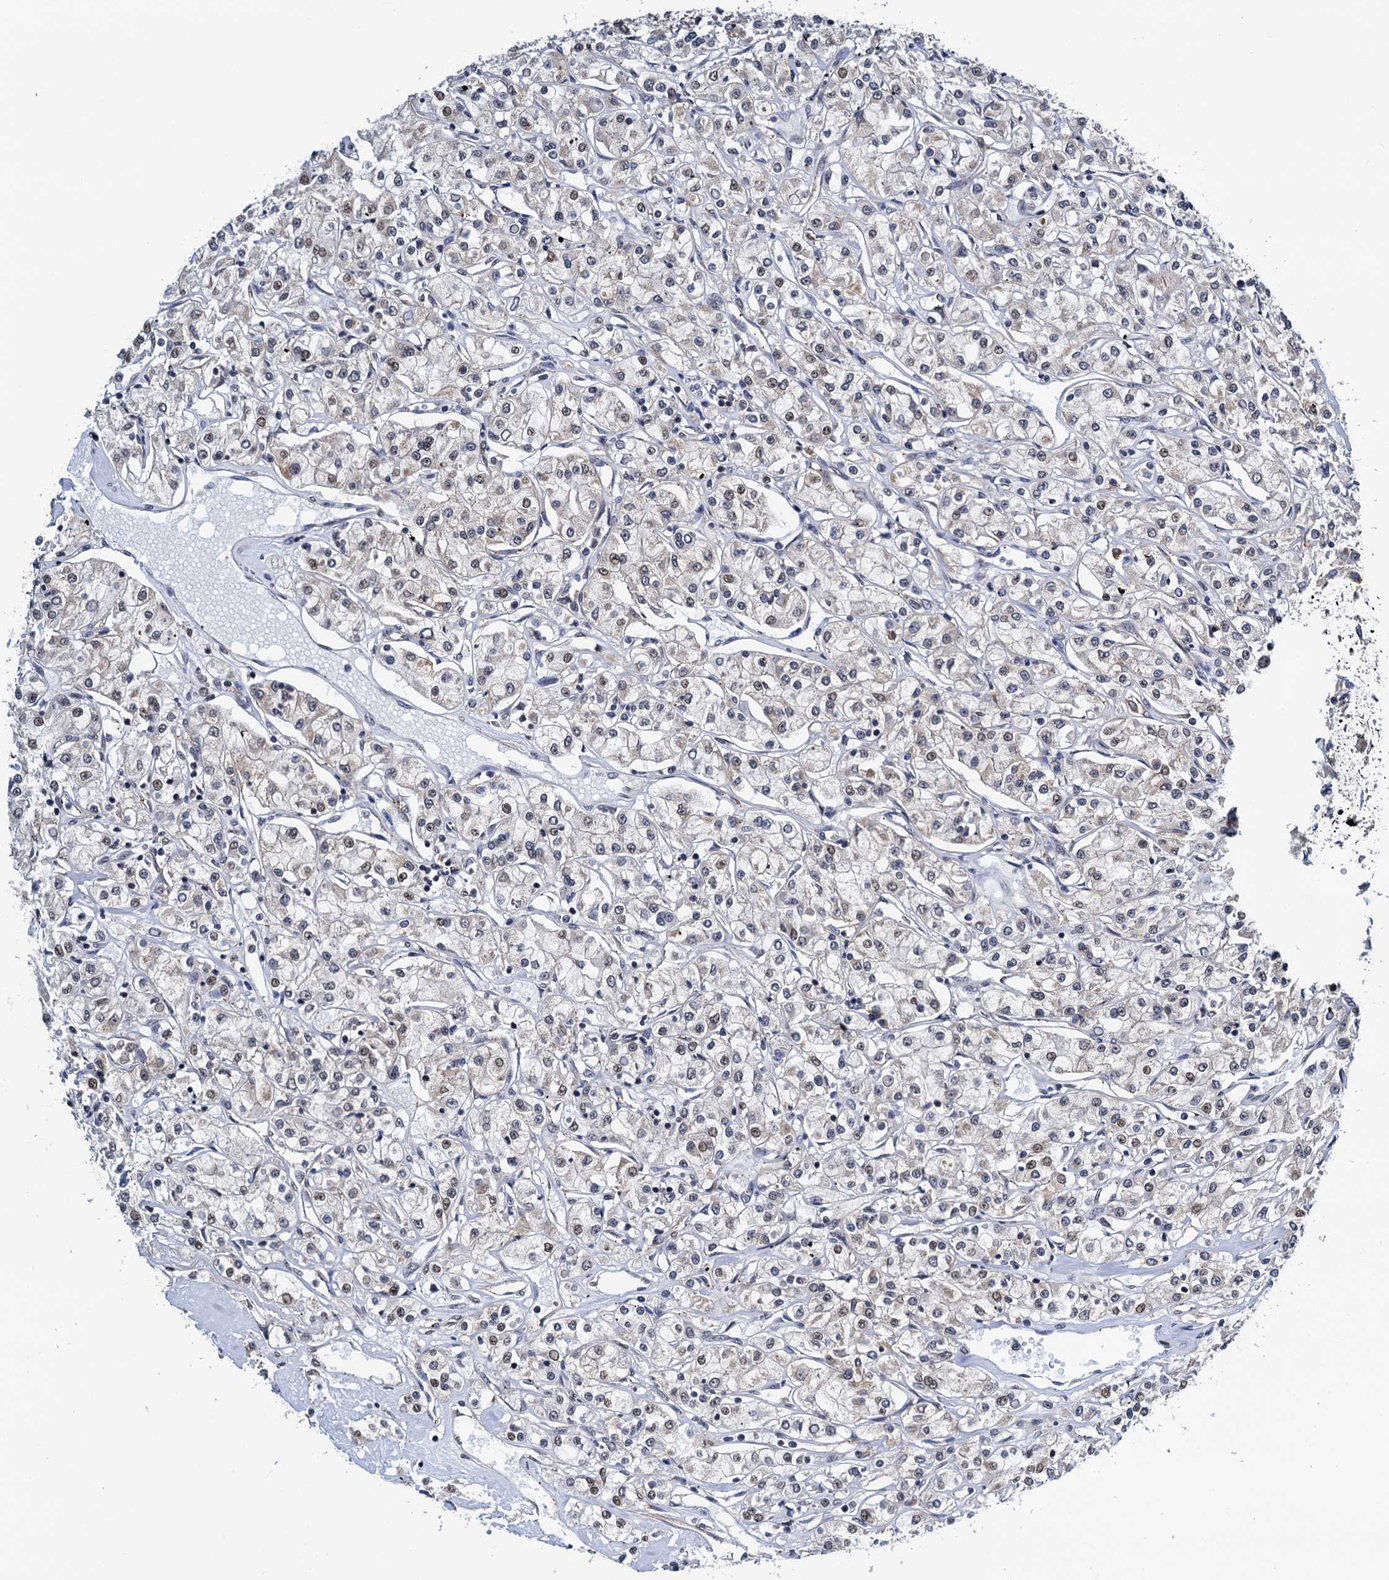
{"staining": {"intensity": "weak", "quantity": "25%-75%", "location": "nuclear"}, "tissue": "renal cancer", "cell_type": "Tumor cells", "image_type": "cancer", "snomed": [{"axis": "morphology", "description": "Adenocarcinoma, NOS"}, {"axis": "topography", "description": "Kidney"}], "caption": "This is a micrograph of IHC staining of adenocarcinoma (renal), which shows weak positivity in the nuclear of tumor cells.", "gene": "FAM222A", "patient": {"sex": "female", "age": 59}}